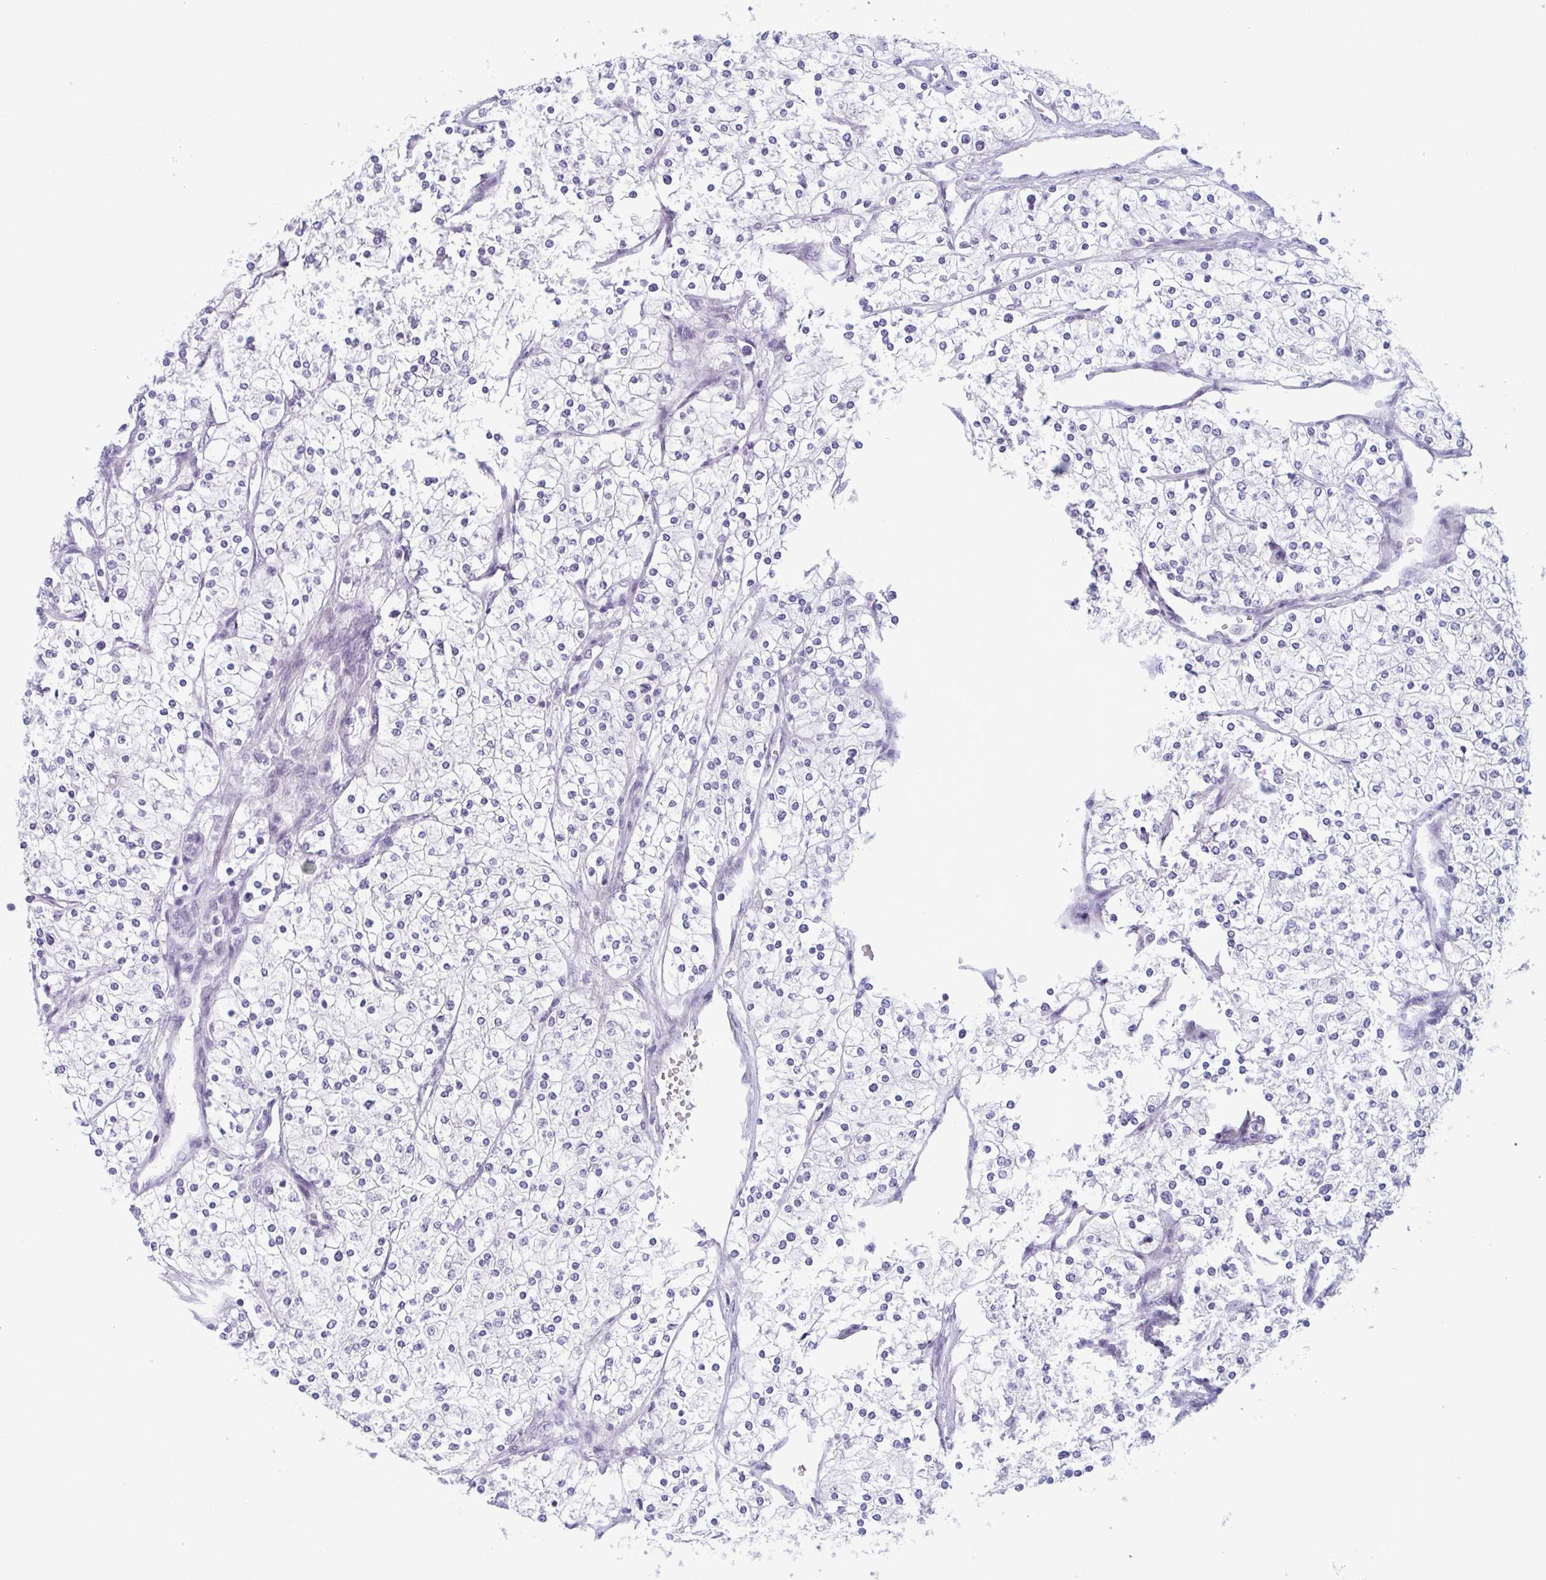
{"staining": {"intensity": "negative", "quantity": "none", "location": "none"}, "tissue": "renal cancer", "cell_type": "Tumor cells", "image_type": "cancer", "snomed": [{"axis": "morphology", "description": "Adenocarcinoma, NOS"}, {"axis": "topography", "description": "Kidney"}], "caption": "Immunohistochemical staining of human renal cancer reveals no significant expression in tumor cells.", "gene": "ZFP64", "patient": {"sex": "male", "age": 80}}